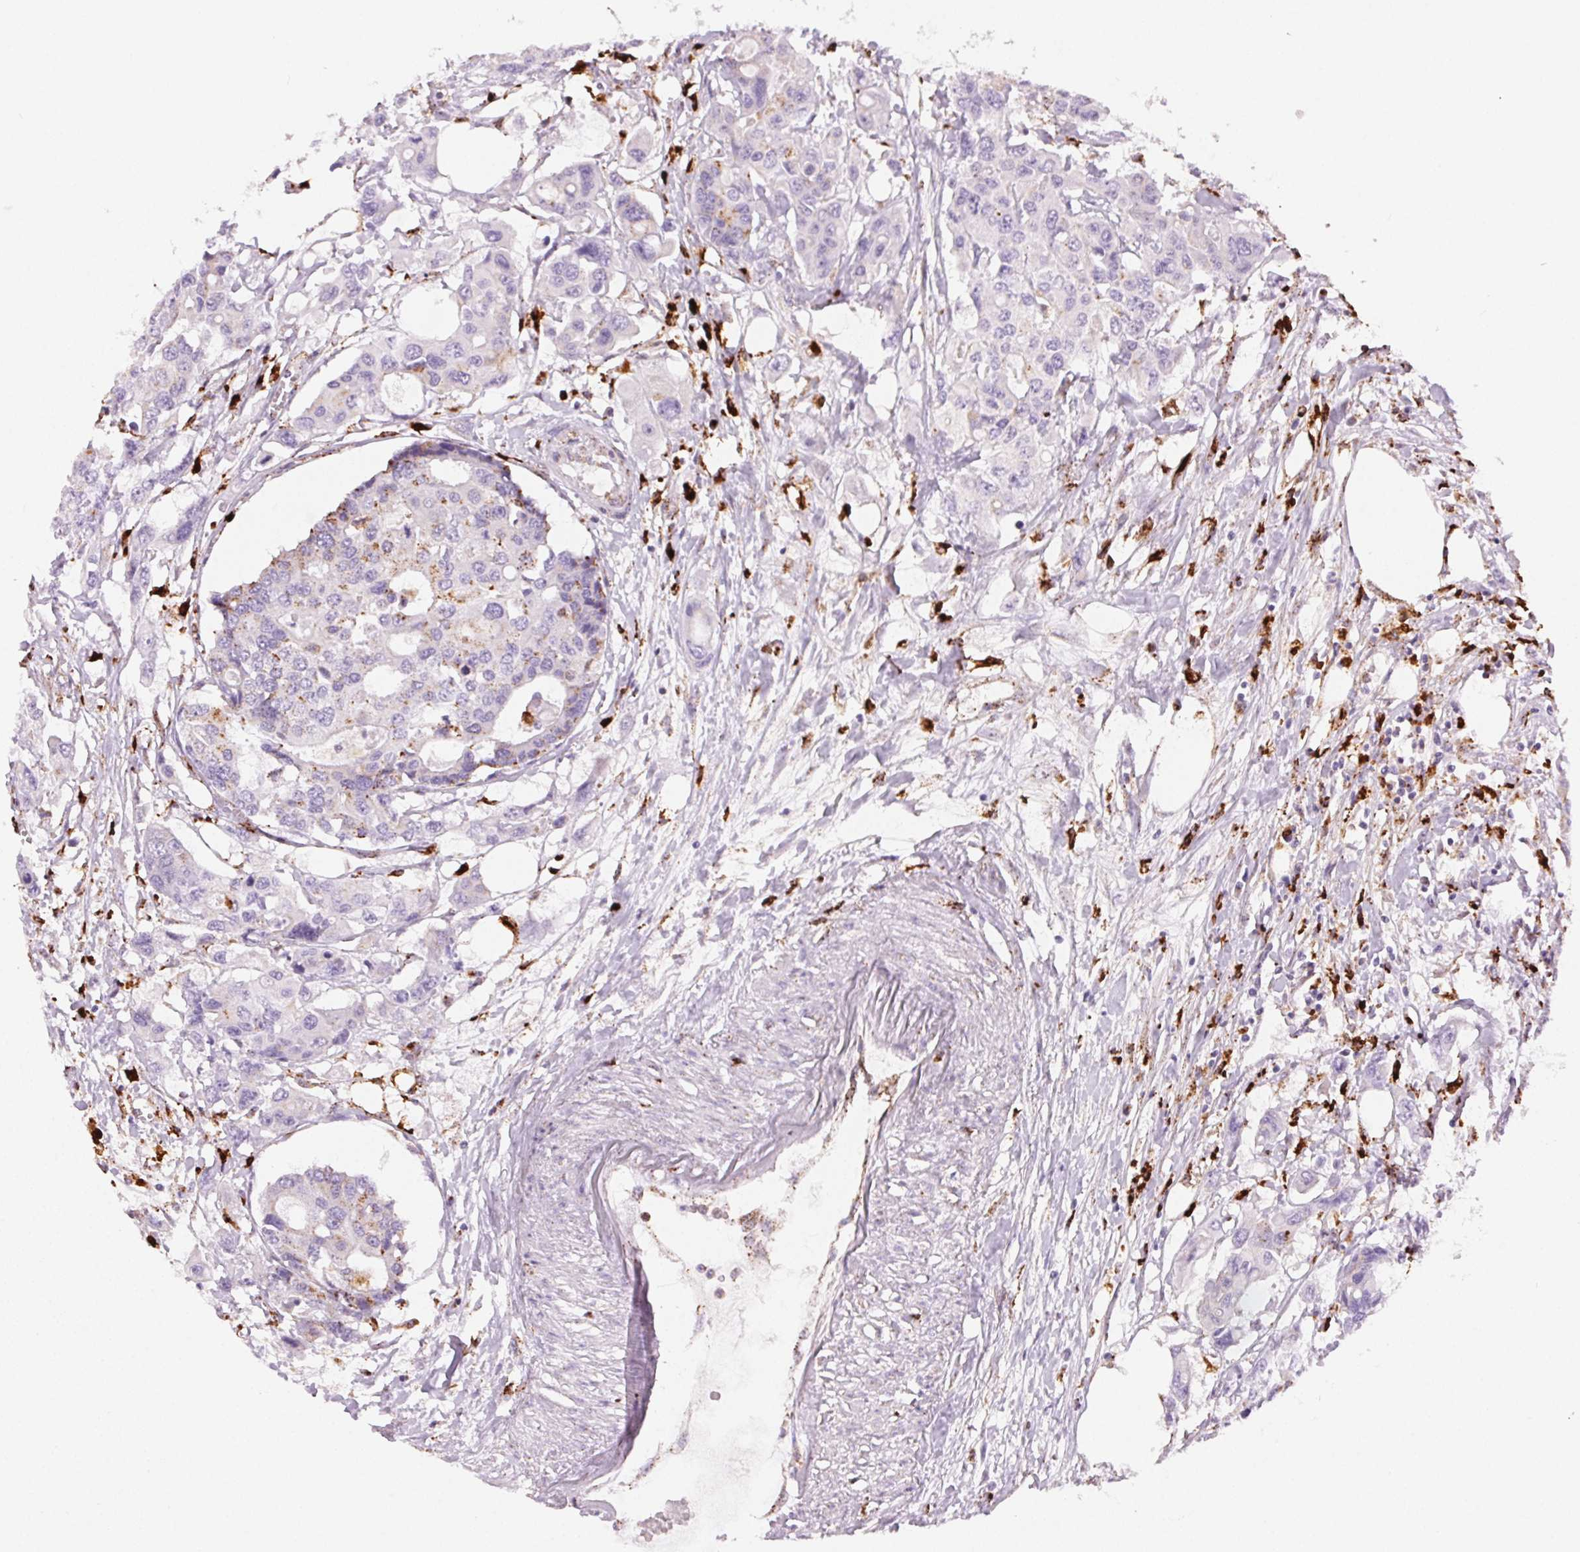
{"staining": {"intensity": "moderate", "quantity": "<25%", "location": "cytoplasmic/membranous"}, "tissue": "colorectal cancer", "cell_type": "Tumor cells", "image_type": "cancer", "snomed": [{"axis": "morphology", "description": "Adenocarcinoma, NOS"}, {"axis": "topography", "description": "Colon"}], "caption": "High-power microscopy captured an immunohistochemistry (IHC) image of adenocarcinoma (colorectal), revealing moderate cytoplasmic/membranous staining in approximately <25% of tumor cells.", "gene": "SCPEP1", "patient": {"sex": "male", "age": 77}}